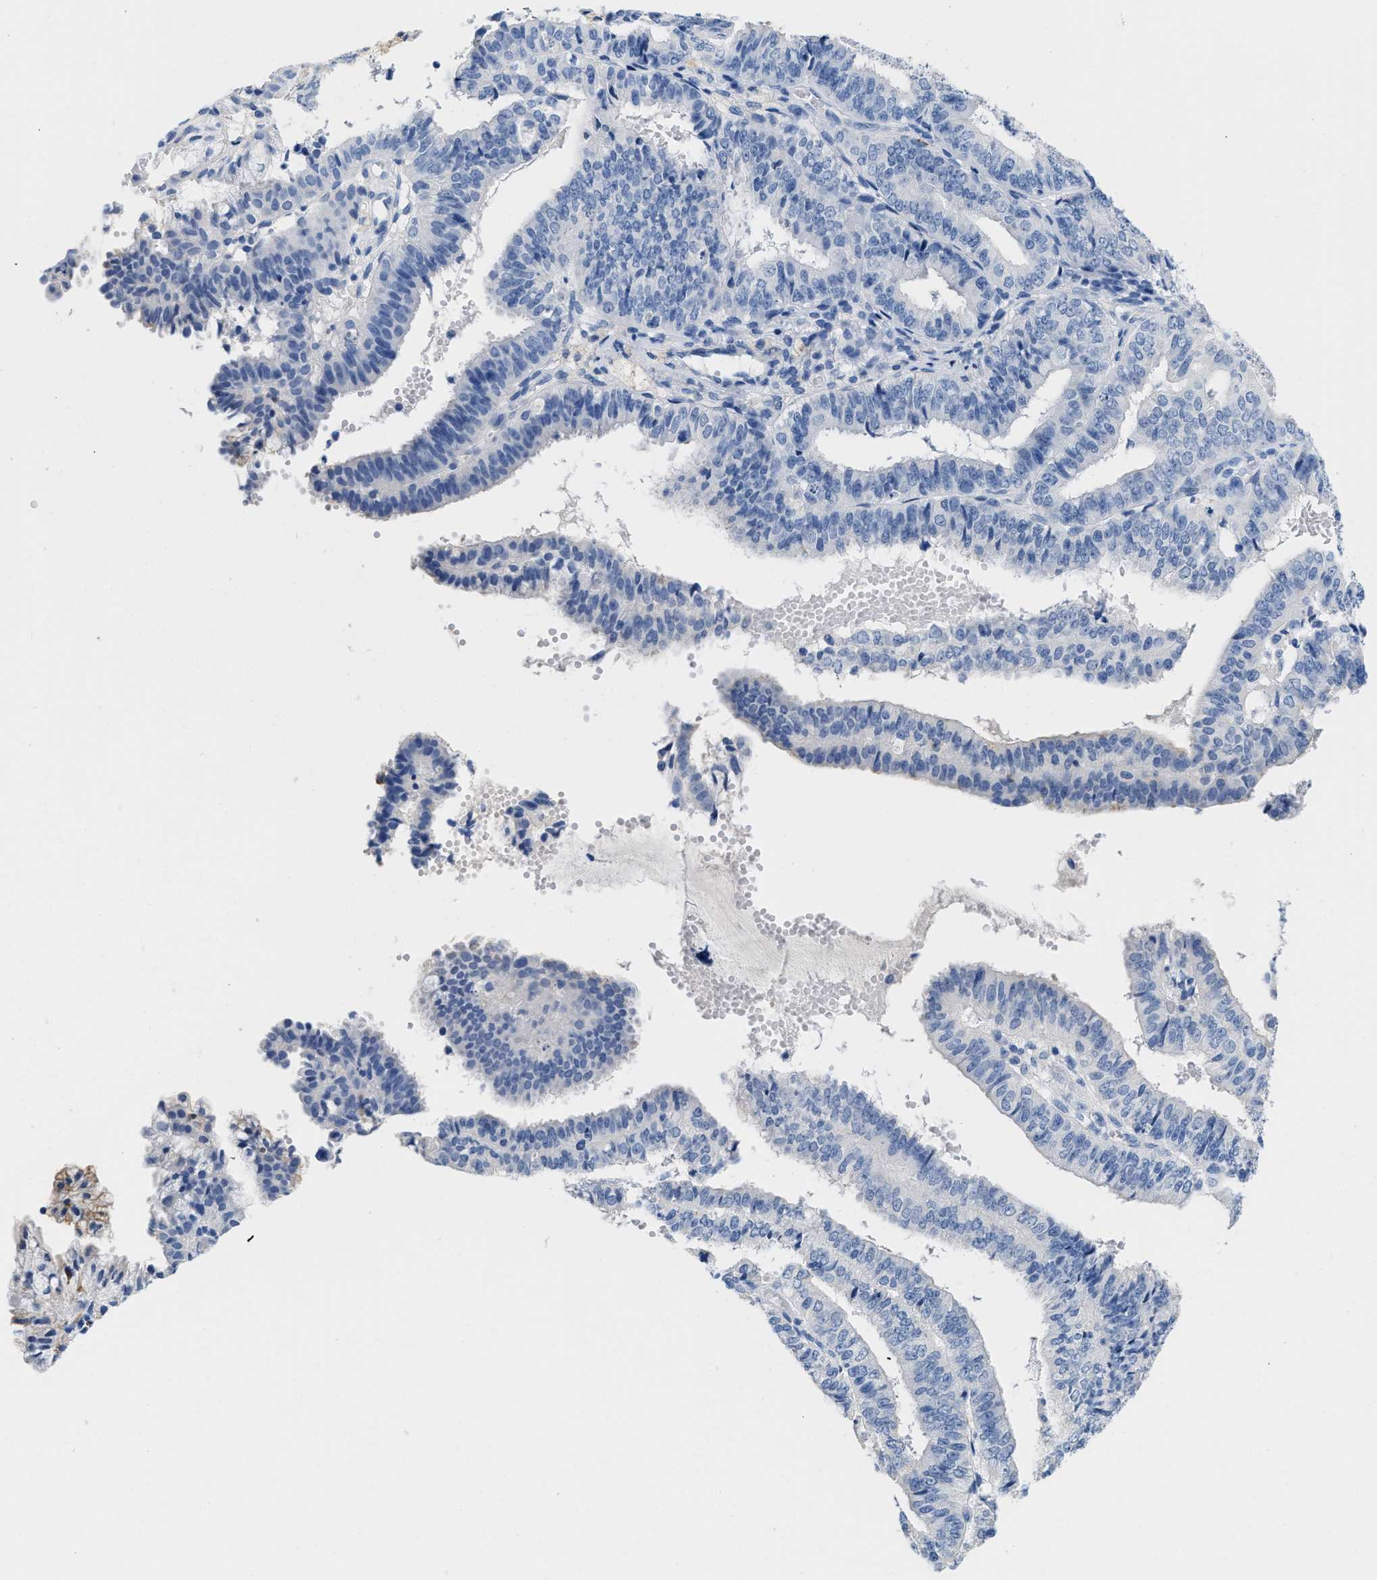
{"staining": {"intensity": "negative", "quantity": "none", "location": "none"}, "tissue": "endometrial cancer", "cell_type": "Tumor cells", "image_type": "cancer", "snomed": [{"axis": "morphology", "description": "Adenocarcinoma, NOS"}, {"axis": "topography", "description": "Endometrium"}], "caption": "This image is of adenocarcinoma (endometrial) stained with IHC to label a protein in brown with the nuclei are counter-stained blue. There is no expression in tumor cells.", "gene": "CR1", "patient": {"sex": "female", "age": 63}}